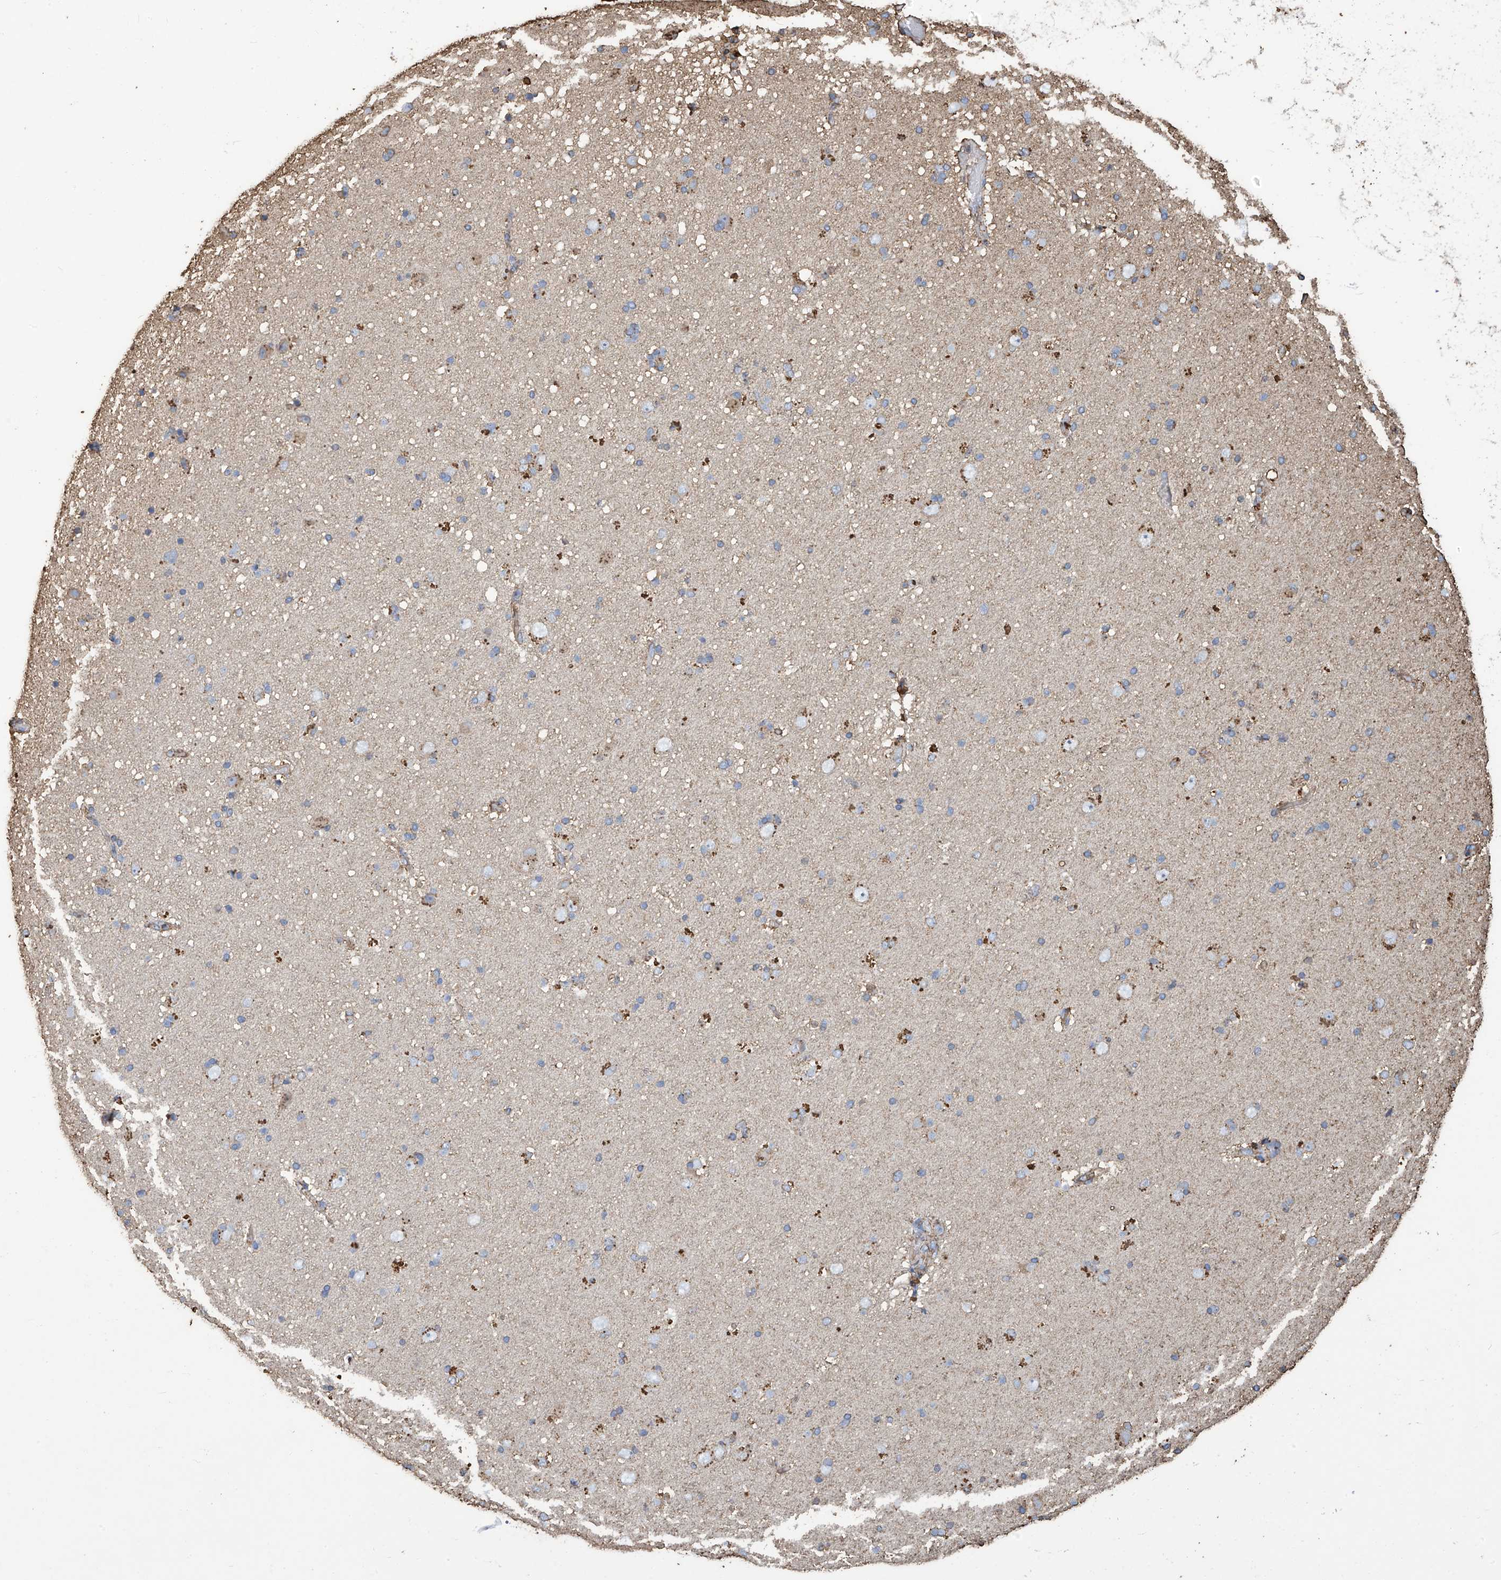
{"staining": {"intensity": "negative", "quantity": "none", "location": "none"}, "tissue": "cerebral cortex", "cell_type": "Endothelial cells", "image_type": "normal", "snomed": [{"axis": "morphology", "description": "Normal tissue, NOS"}, {"axis": "topography", "description": "Cerebral cortex"}], "caption": "Immunohistochemical staining of unremarkable human cerebral cortex reveals no significant expression in endothelial cells.", "gene": "OGT", "patient": {"sex": "male", "age": 34}}